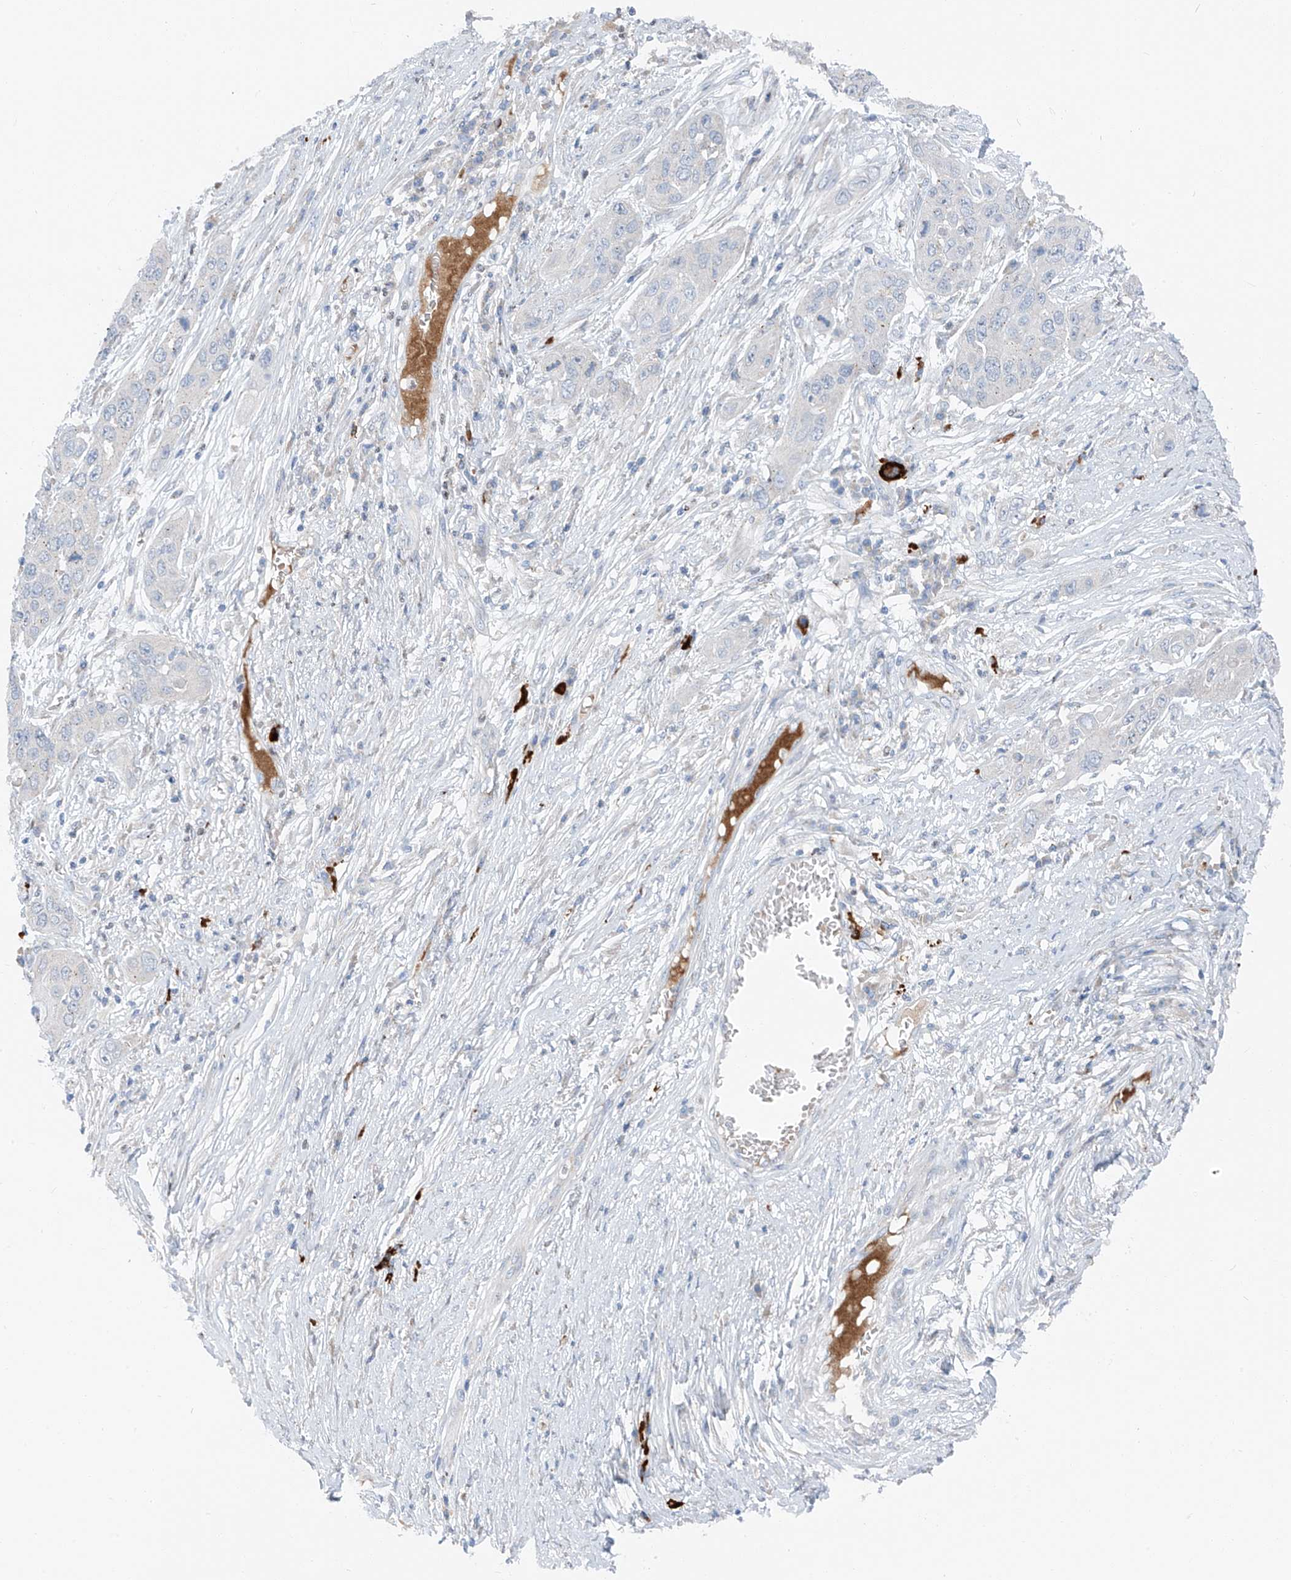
{"staining": {"intensity": "negative", "quantity": "none", "location": "none"}, "tissue": "skin cancer", "cell_type": "Tumor cells", "image_type": "cancer", "snomed": [{"axis": "morphology", "description": "Squamous cell carcinoma, NOS"}, {"axis": "topography", "description": "Skin"}], "caption": "Protein analysis of squamous cell carcinoma (skin) displays no significant positivity in tumor cells.", "gene": "CHMP2B", "patient": {"sex": "male", "age": 55}}